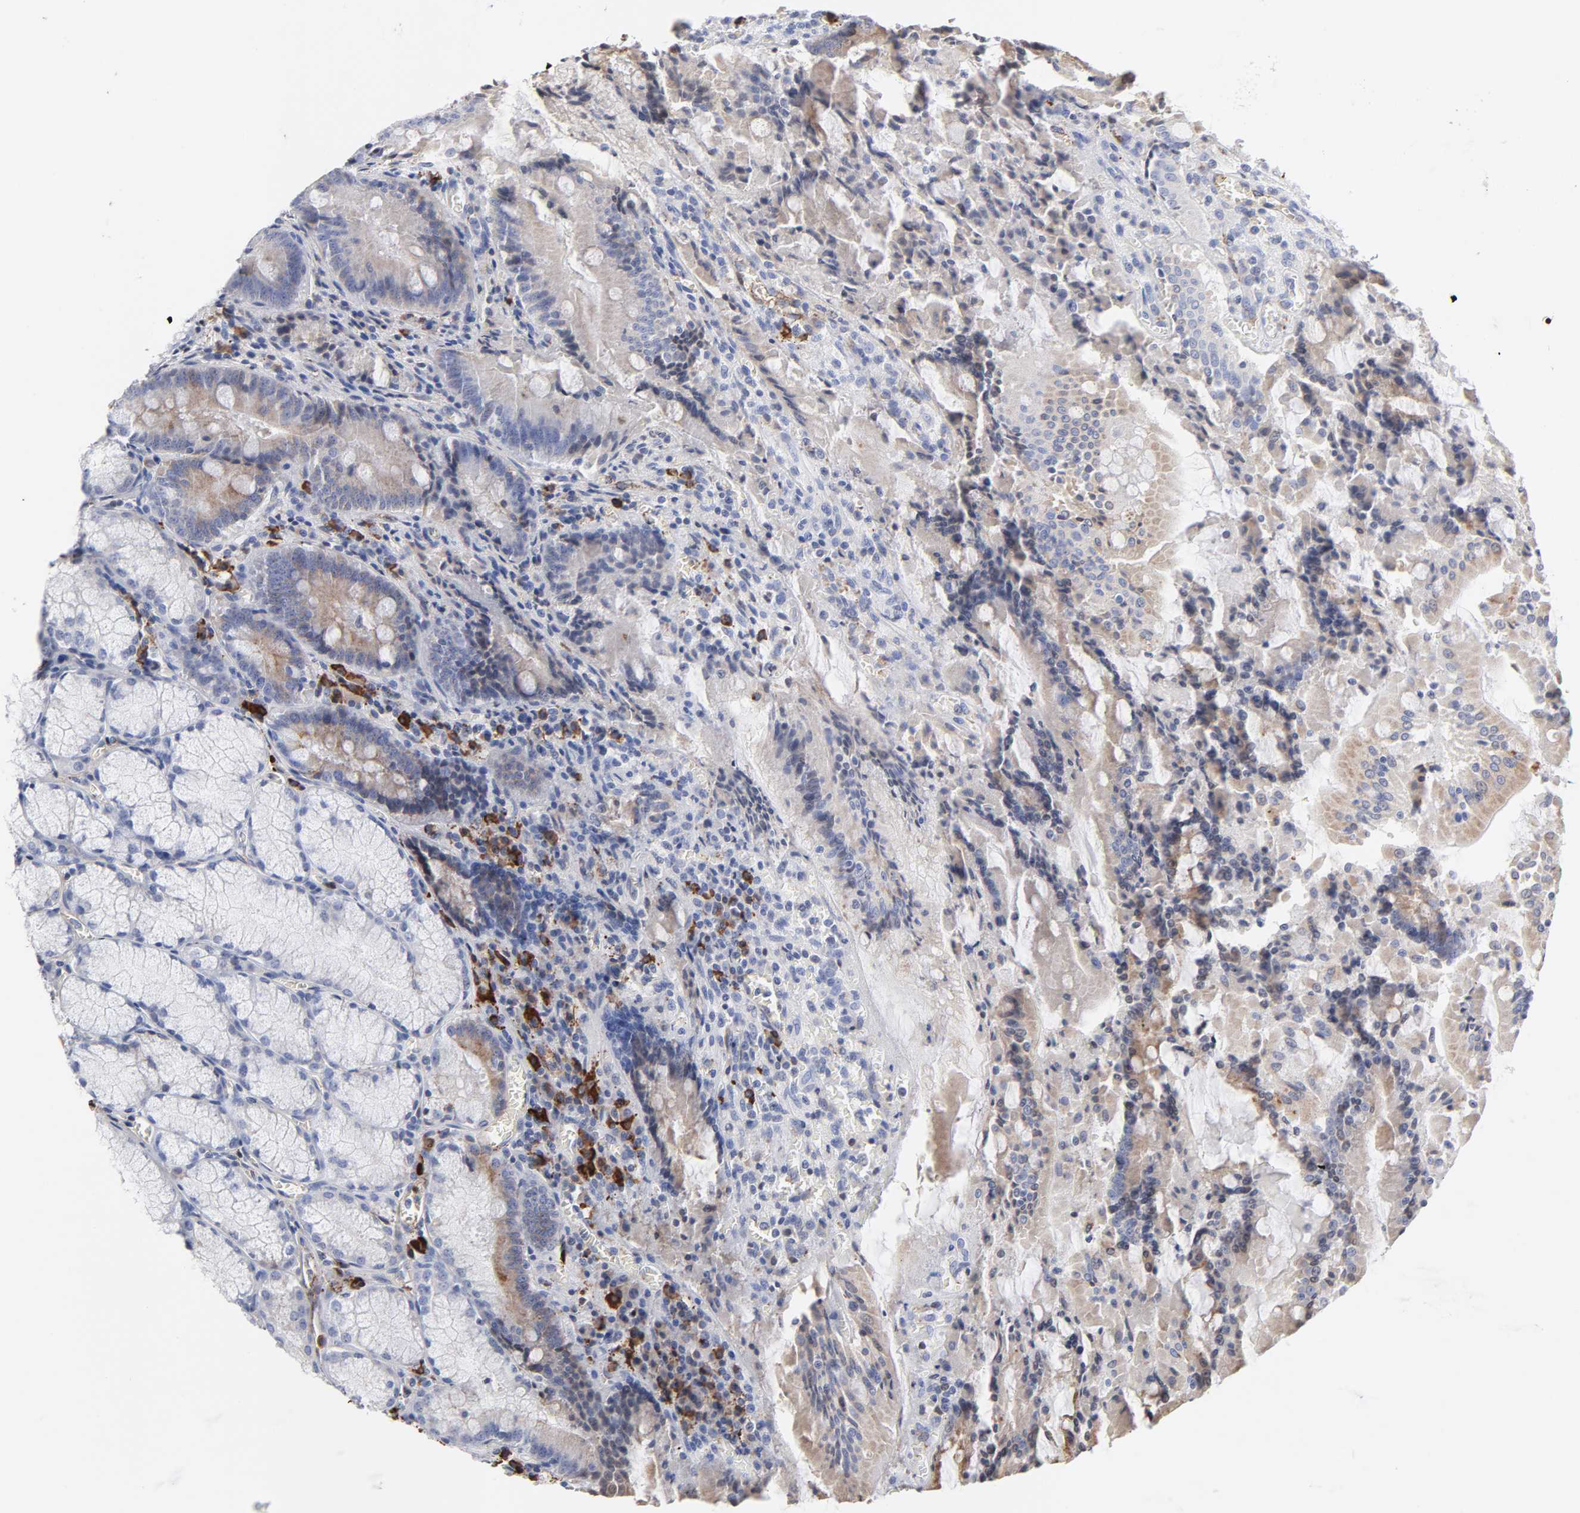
{"staining": {"intensity": "negative", "quantity": "none", "location": "none"}, "tissue": "stomach", "cell_type": "Glandular cells", "image_type": "normal", "snomed": [{"axis": "morphology", "description": "Normal tissue, NOS"}, {"axis": "topography", "description": "Stomach, lower"}], "caption": "Immunohistochemistry of unremarkable stomach reveals no staining in glandular cells.", "gene": "PLAT", "patient": {"sex": "male", "age": 56}}